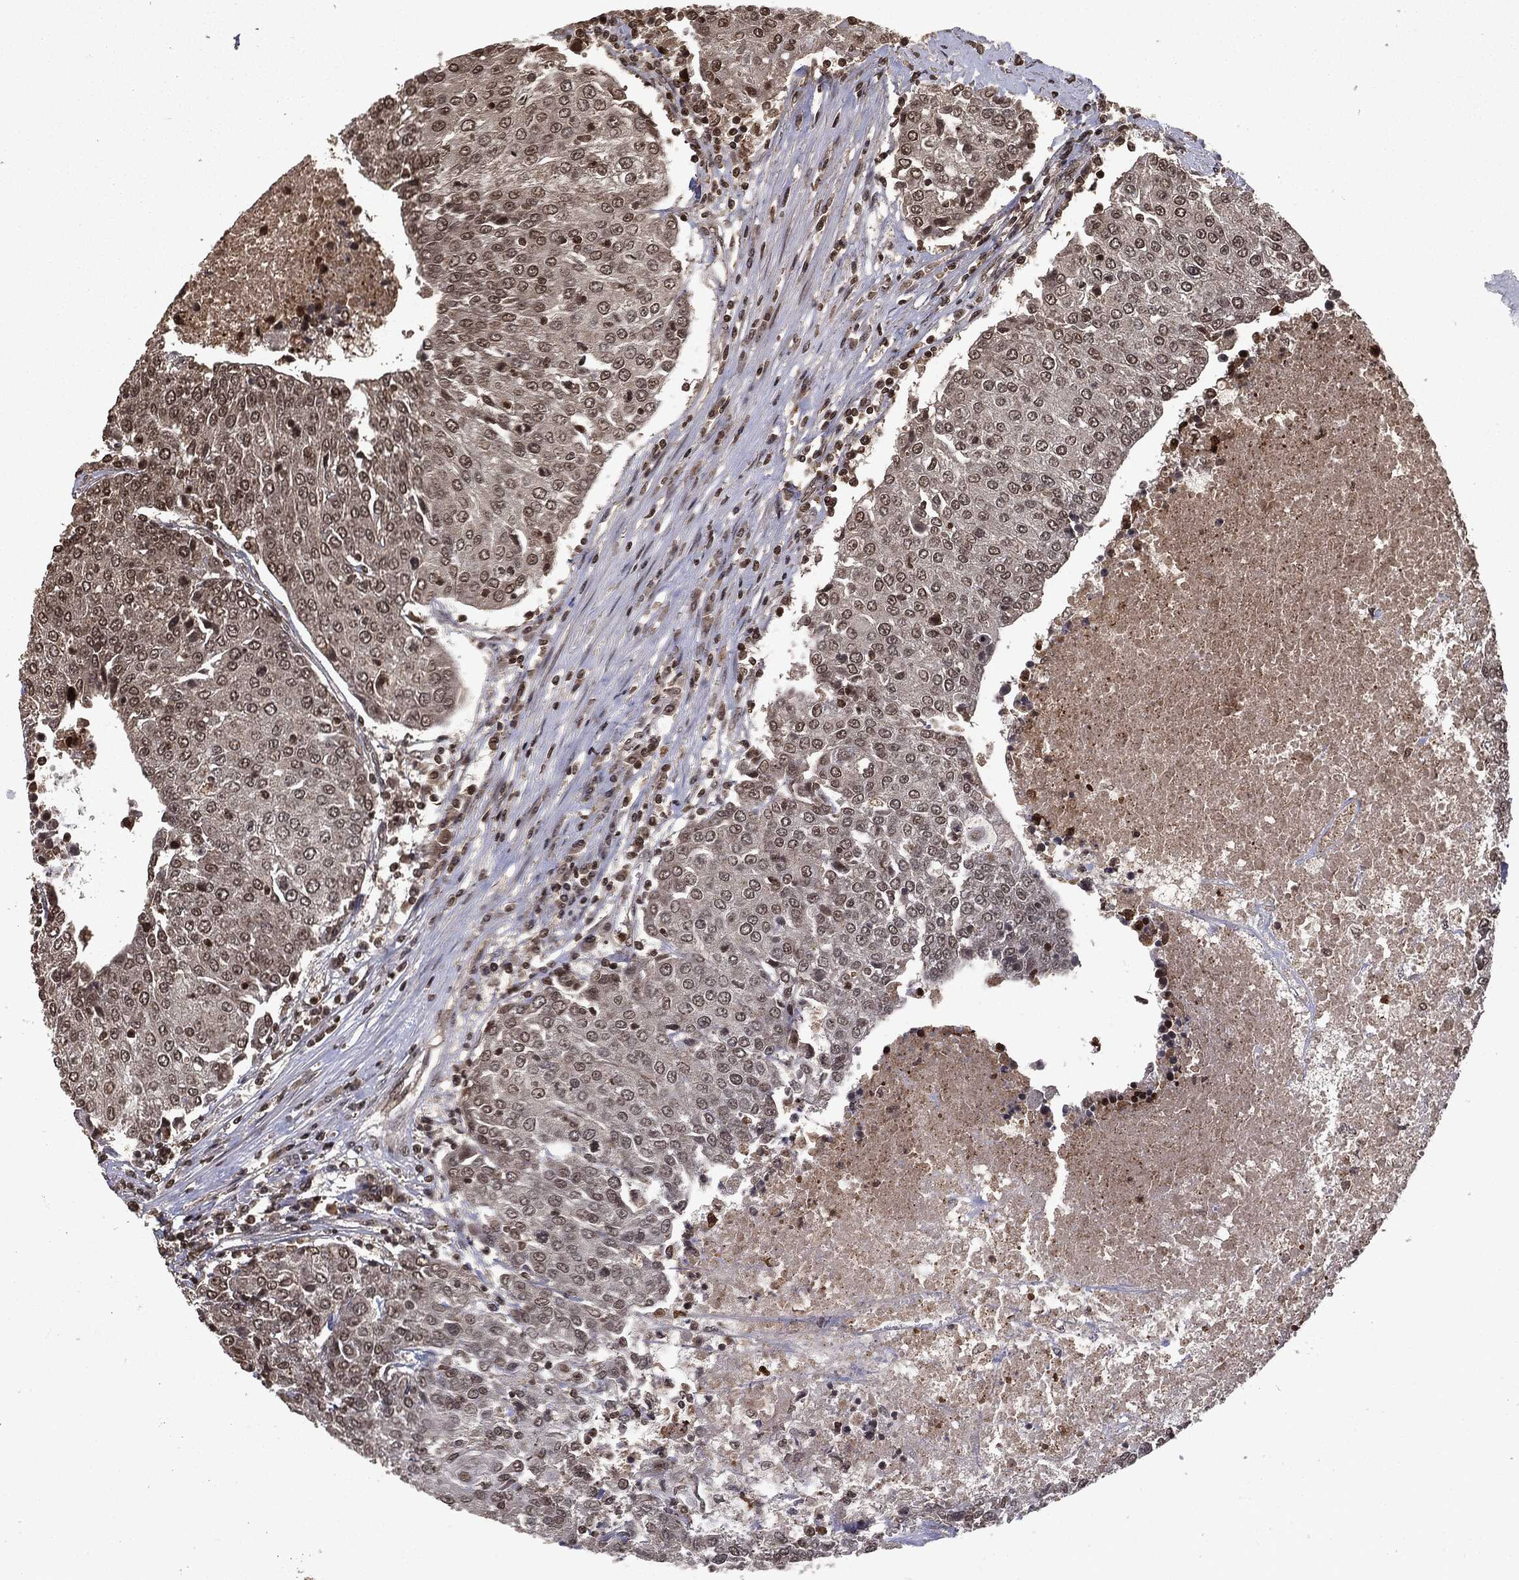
{"staining": {"intensity": "moderate", "quantity": "<25%", "location": "nuclear"}, "tissue": "urothelial cancer", "cell_type": "Tumor cells", "image_type": "cancer", "snomed": [{"axis": "morphology", "description": "Urothelial carcinoma, High grade"}, {"axis": "topography", "description": "Urinary bladder"}], "caption": "Urothelial cancer stained for a protein (brown) reveals moderate nuclear positive expression in approximately <25% of tumor cells.", "gene": "CTDP1", "patient": {"sex": "female", "age": 85}}